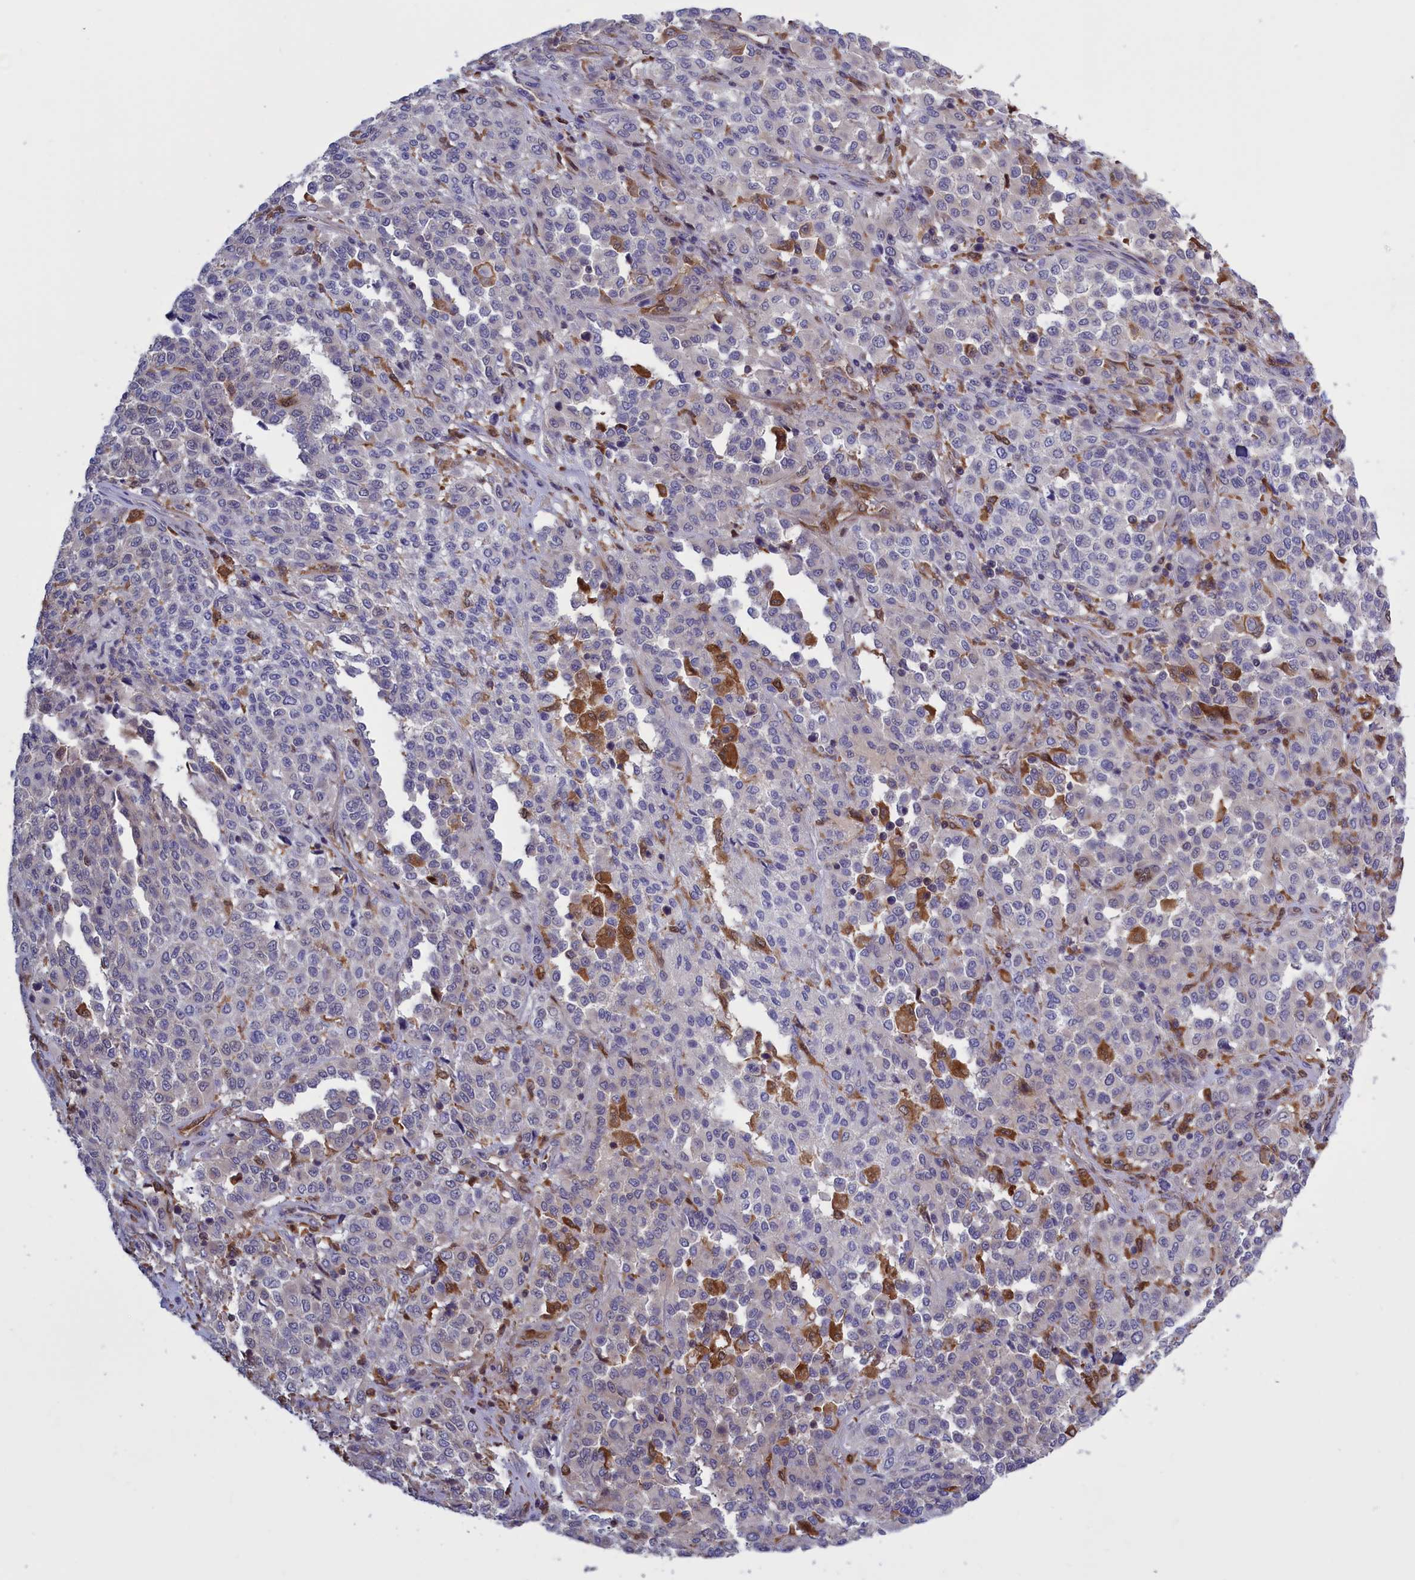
{"staining": {"intensity": "negative", "quantity": "none", "location": "none"}, "tissue": "melanoma", "cell_type": "Tumor cells", "image_type": "cancer", "snomed": [{"axis": "morphology", "description": "Malignant melanoma, Metastatic site"}, {"axis": "topography", "description": "Pancreas"}], "caption": "The image reveals no significant positivity in tumor cells of malignant melanoma (metastatic site).", "gene": "ARHGAP18", "patient": {"sex": "female", "age": 30}}